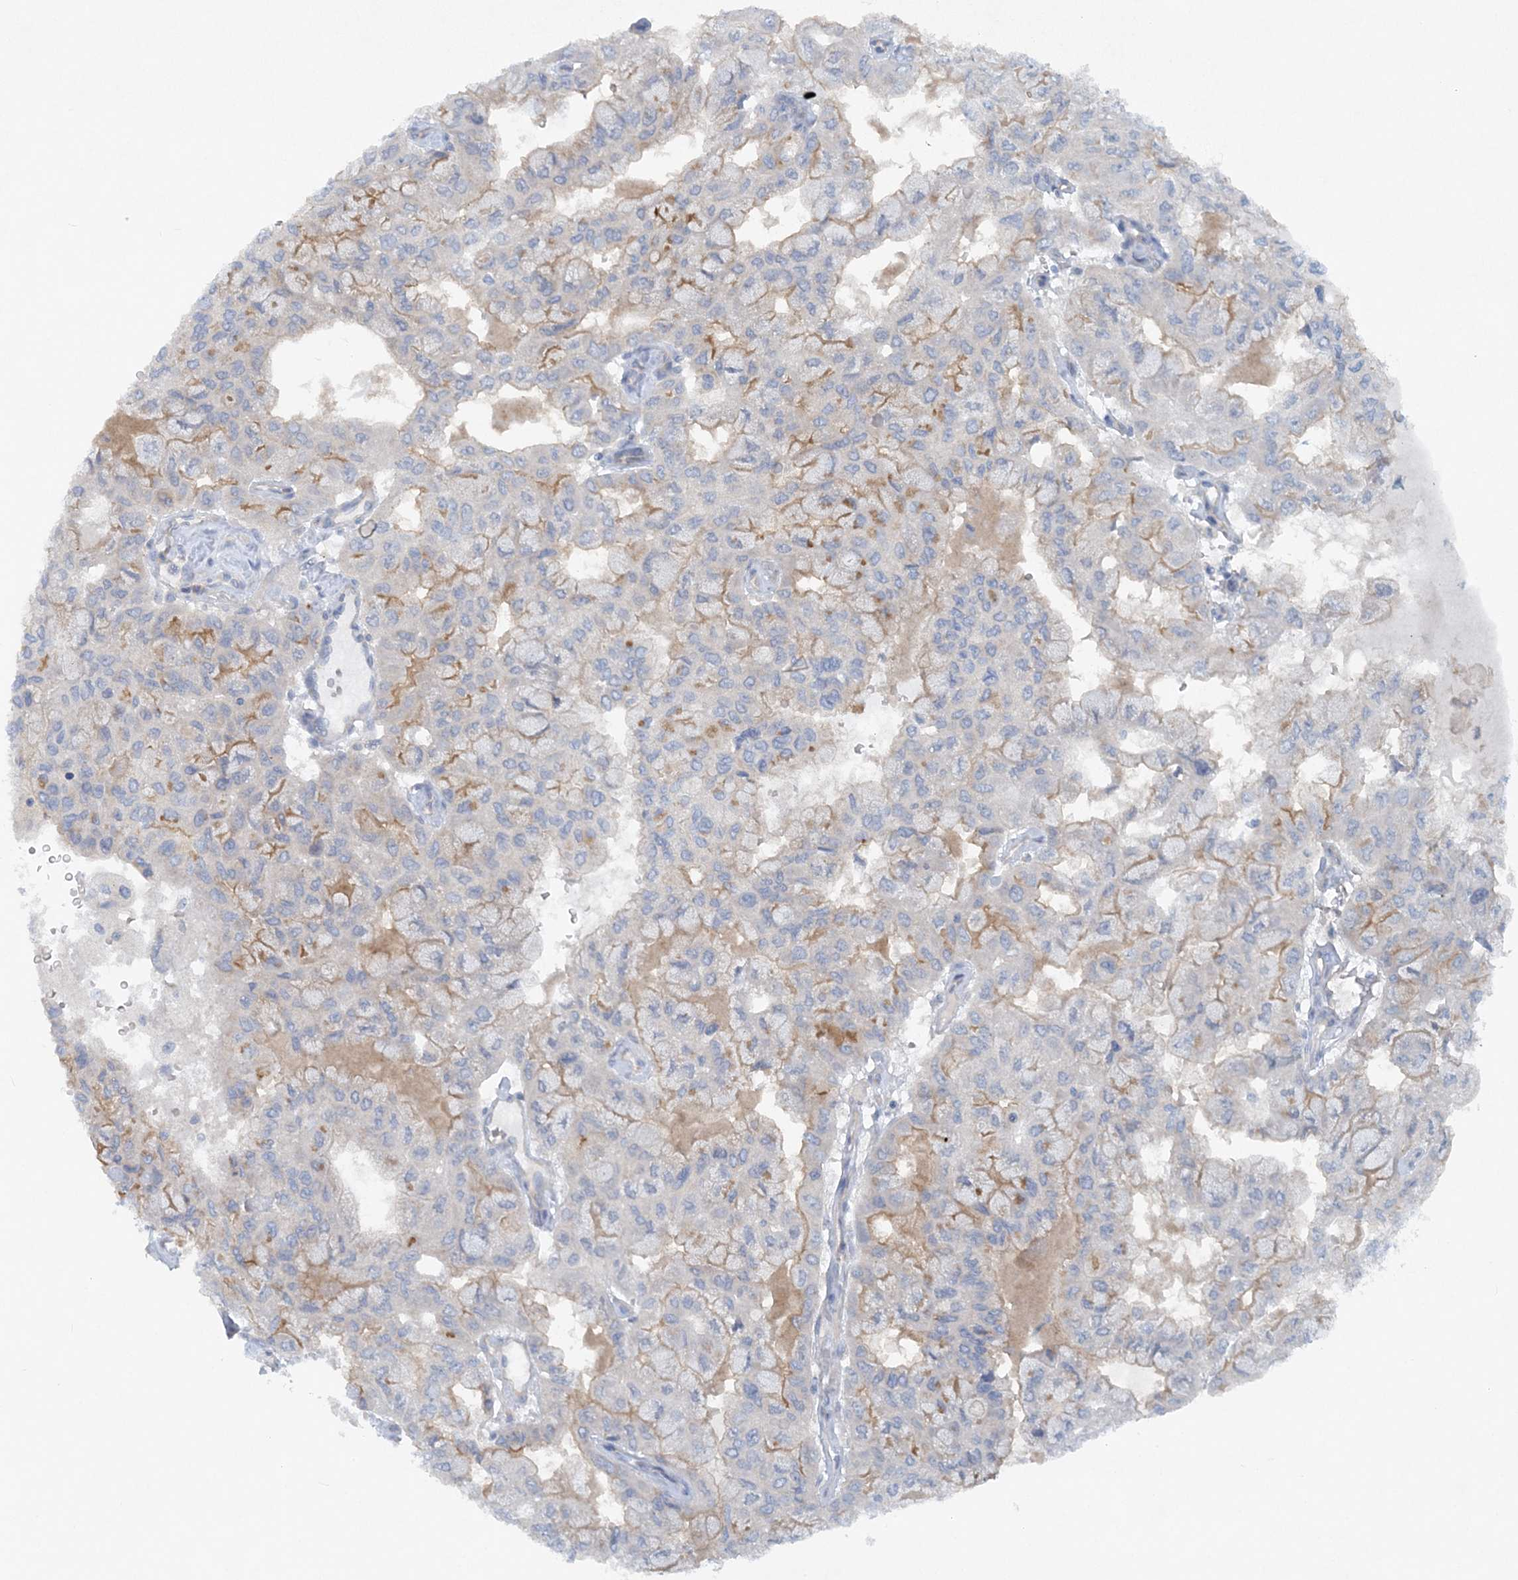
{"staining": {"intensity": "negative", "quantity": "none", "location": "none"}, "tissue": "pancreatic cancer", "cell_type": "Tumor cells", "image_type": "cancer", "snomed": [{"axis": "morphology", "description": "Adenocarcinoma, NOS"}, {"axis": "topography", "description": "Pancreas"}], "caption": "The photomicrograph reveals no staining of tumor cells in adenocarcinoma (pancreatic).", "gene": "ATP11A", "patient": {"sex": "male", "age": 51}}